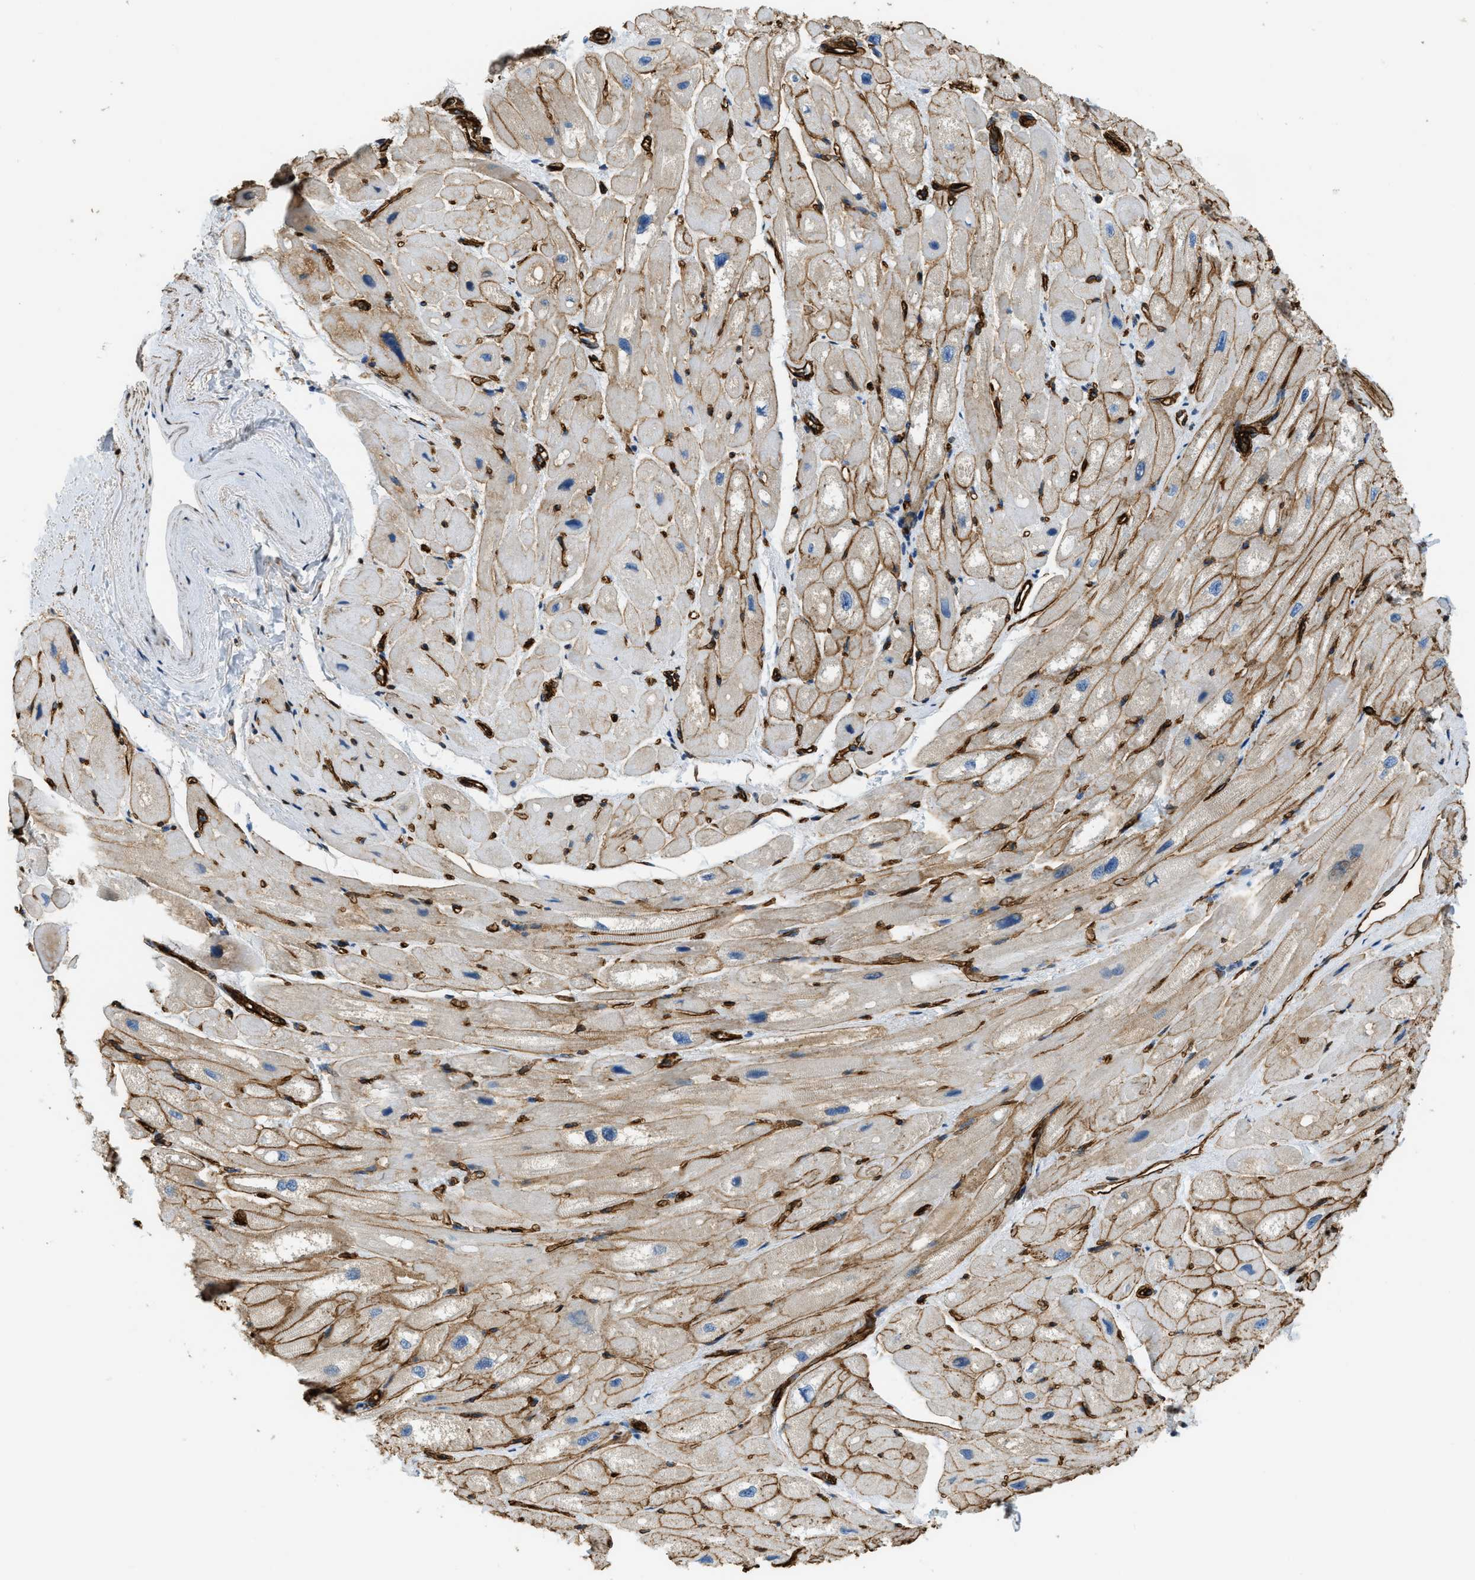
{"staining": {"intensity": "moderate", "quantity": ">75%", "location": "cytoplasmic/membranous"}, "tissue": "heart muscle", "cell_type": "Cardiomyocytes", "image_type": "normal", "snomed": [{"axis": "morphology", "description": "Normal tissue, NOS"}, {"axis": "topography", "description": "Heart"}], "caption": "This photomicrograph shows unremarkable heart muscle stained with IHC to label a protein in brown. The cytoplasmic/membranous of cardiomyocytes show moderate positivity for the protein. Nuclei are counter-stained blue.", "gene": "TMEM43", "patient": {"sex": "male", "age": 49}}